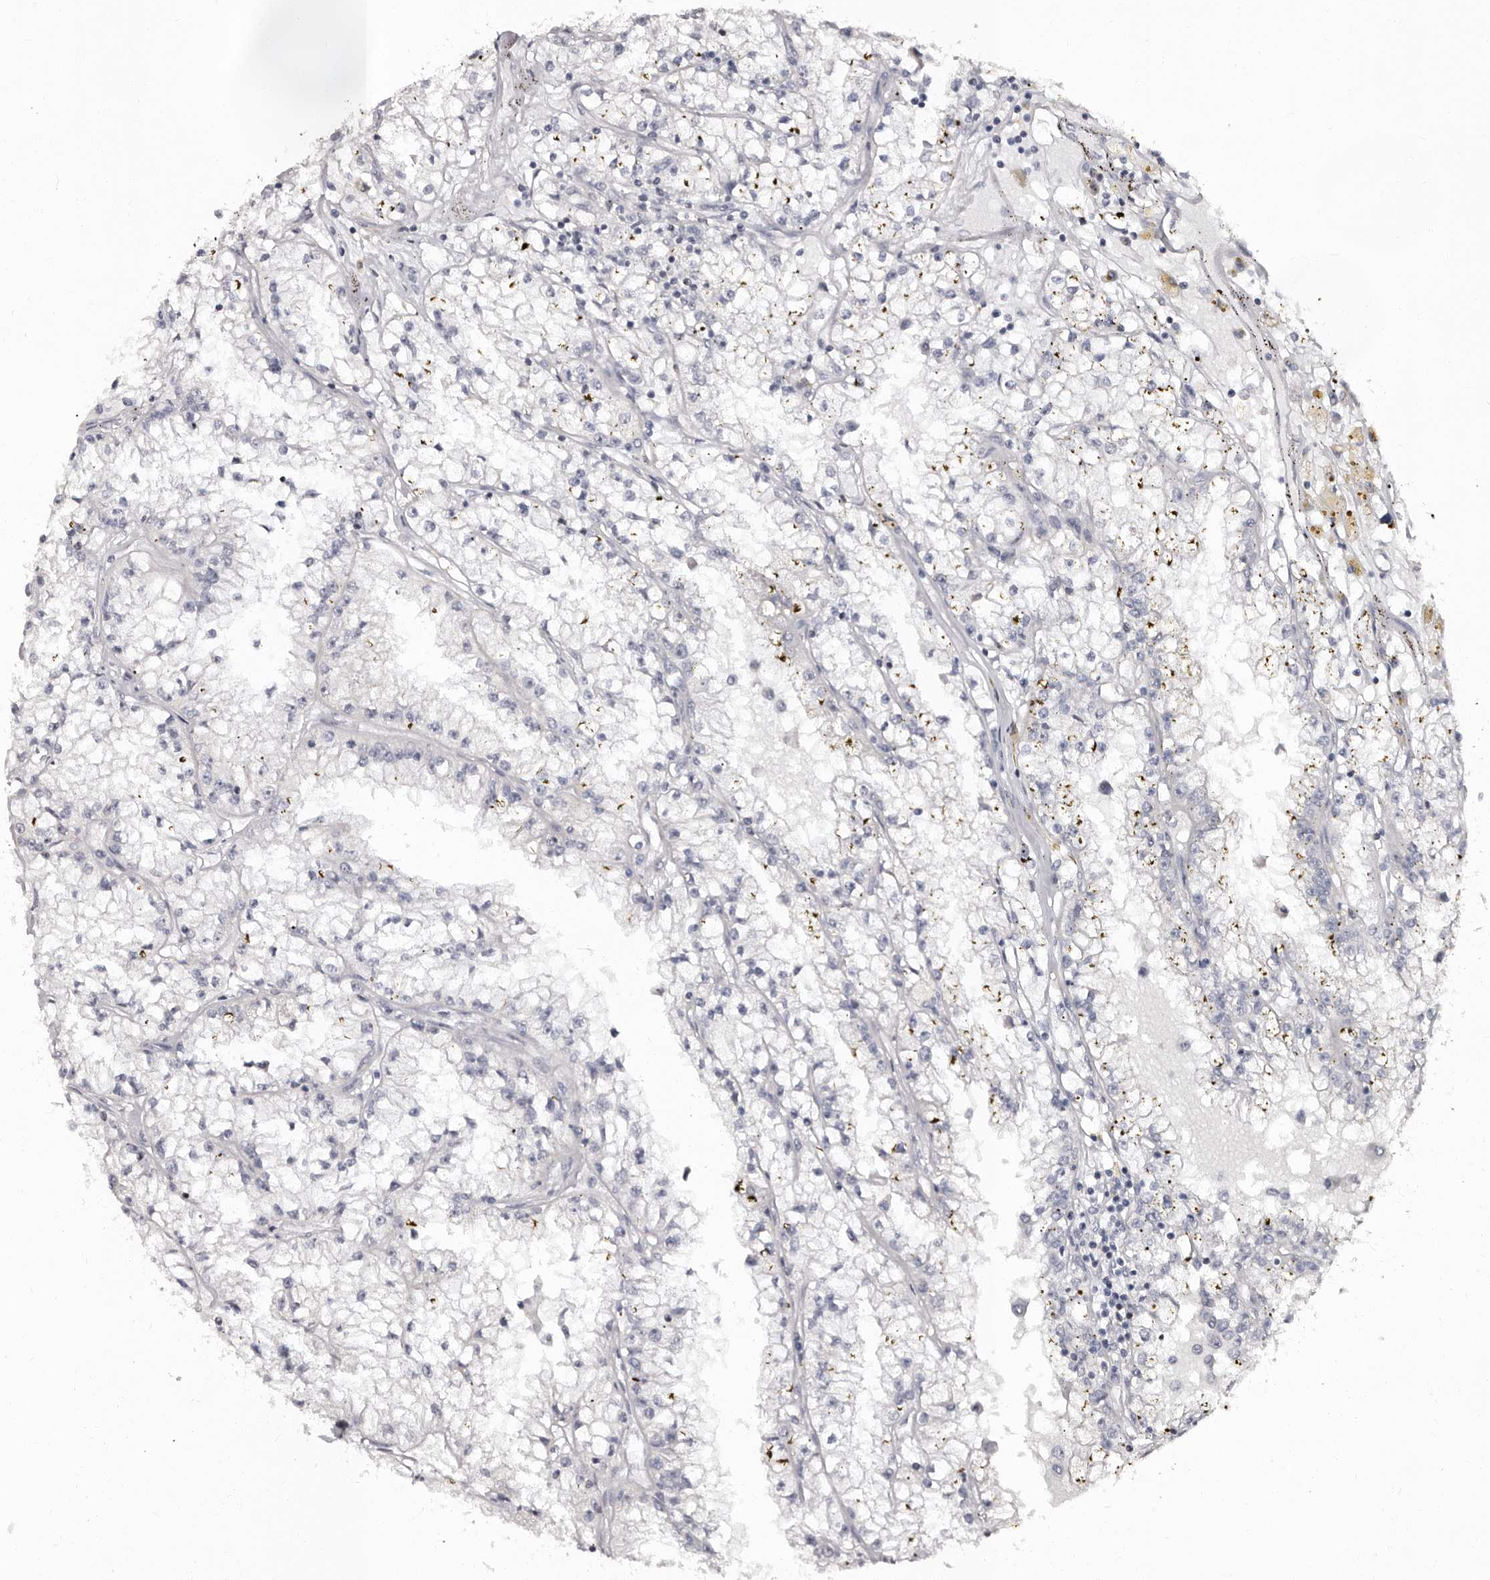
{"staining": {"intensity": "negative", "quantity": "none", "location": "none"}, "tissue": "renal cancer", "cell_type": "Tumor cells", "image_type": "cancer", "snomed": [{"axis": "morphology", "description": "Adenocarcinoma, NOS"}, {"axis": "topography", "description": "Kidney"}], "caption": "Tumor cells show no significant expression in adenocarcinoma (renal). (IHC, brightfield microscopy, high magnification).", "gene": "PHF20L1", "patient": {"sex": "male", "age": 56}}